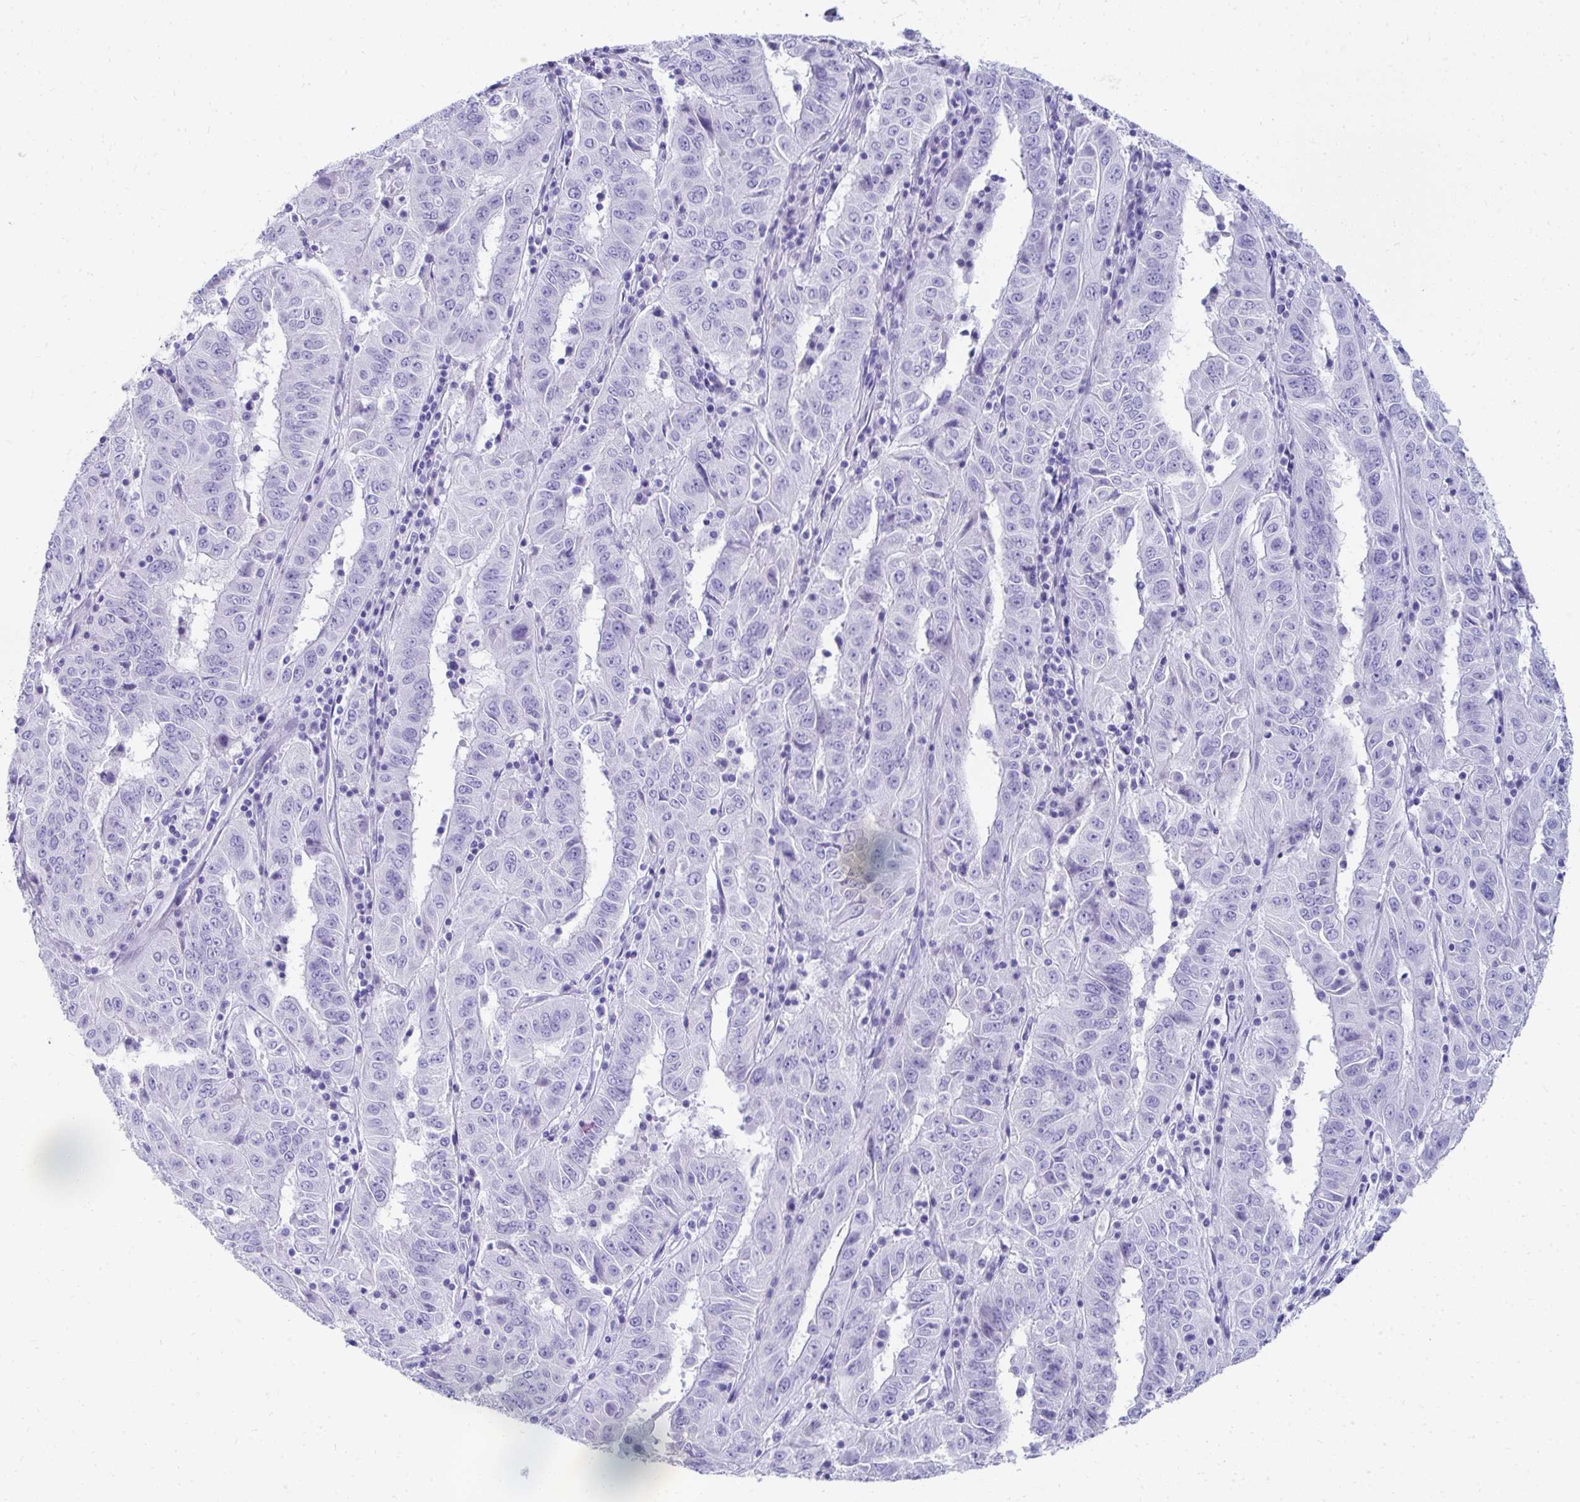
{"staining": {"intensity": "negative", "quantity": "none", "location": "none"}, "tissue": "pancreatic cancer", "cell_type": "Tumor cells", "image_type": "cancer", "snomed": [{"axis": "morphology", "description": "Adenocarcinoma, NOS"}, {"axis": "topography", "description": "Pancreas"}], "caption": "This is an IHC histopathology image of pancreatic cancer (adenocarcinoma). There is no positivity in tumor cells.", "gene": "SEC14L3", "patient": {"sex": "male", "age": 63}}